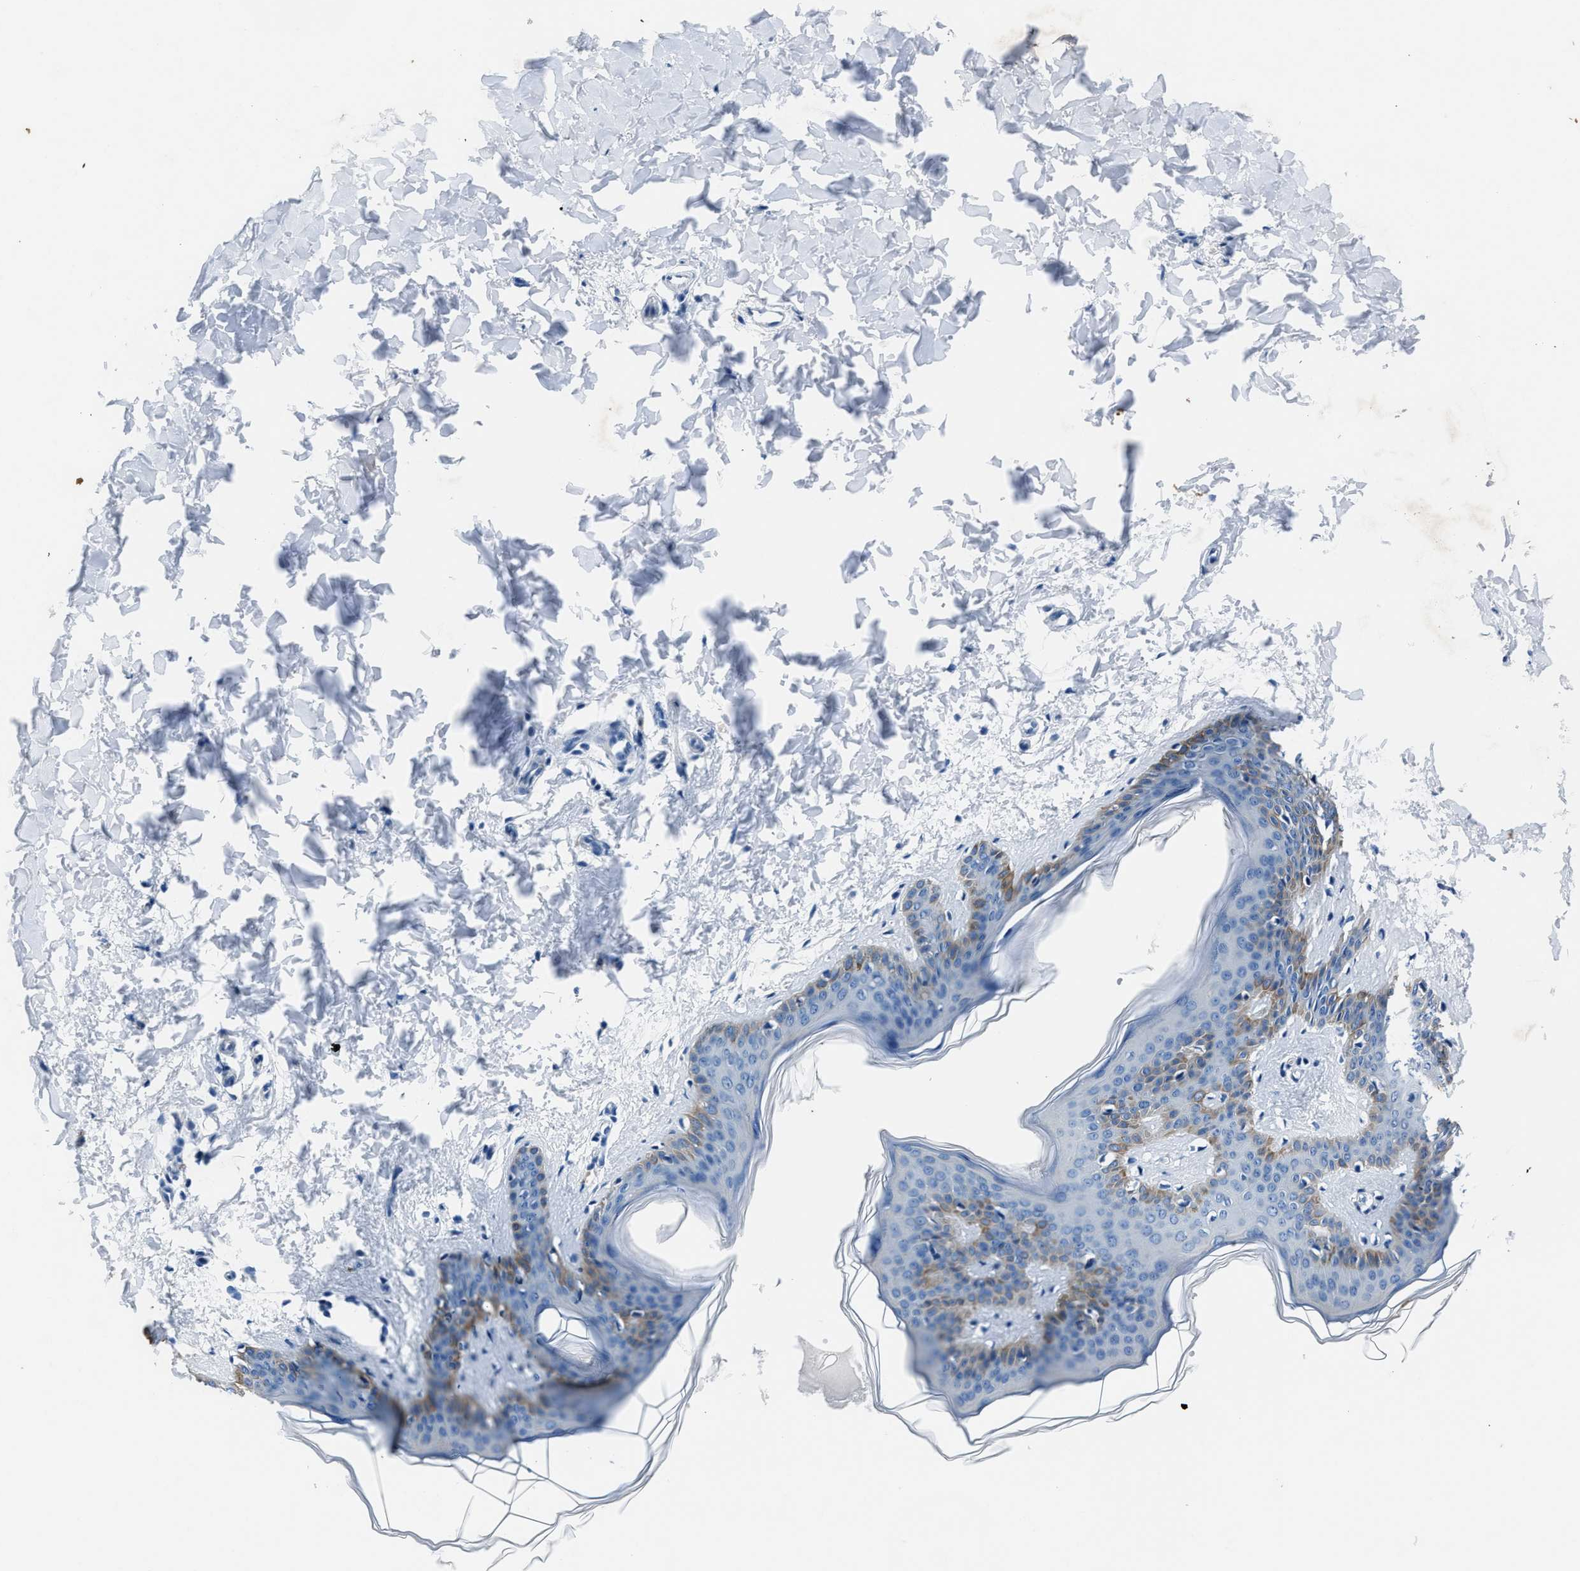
{"staining": {"intensity": "negative", "quantity": "none", "location": "none"}, "tissue": "skin", "cell_type": "Fibroblasts", "image_type": "normal", "snomed": [{"axis": "morphology", "description": "Normal tissue, NOS"}, {"axis": "topography", "description": "Skin"}], "caption": "Immunohistochemical staining of normal skin exhibits no significant positivity in fibroblasts. (Stains: DAB (3,3'-diaminobenzidine) immunohistochemistry with hematoxylin counter stain, Microscopy: brightfield microscopy at high magnification).", "gene": "NACAD", "patient": {"sex": "female", "age": 17}}